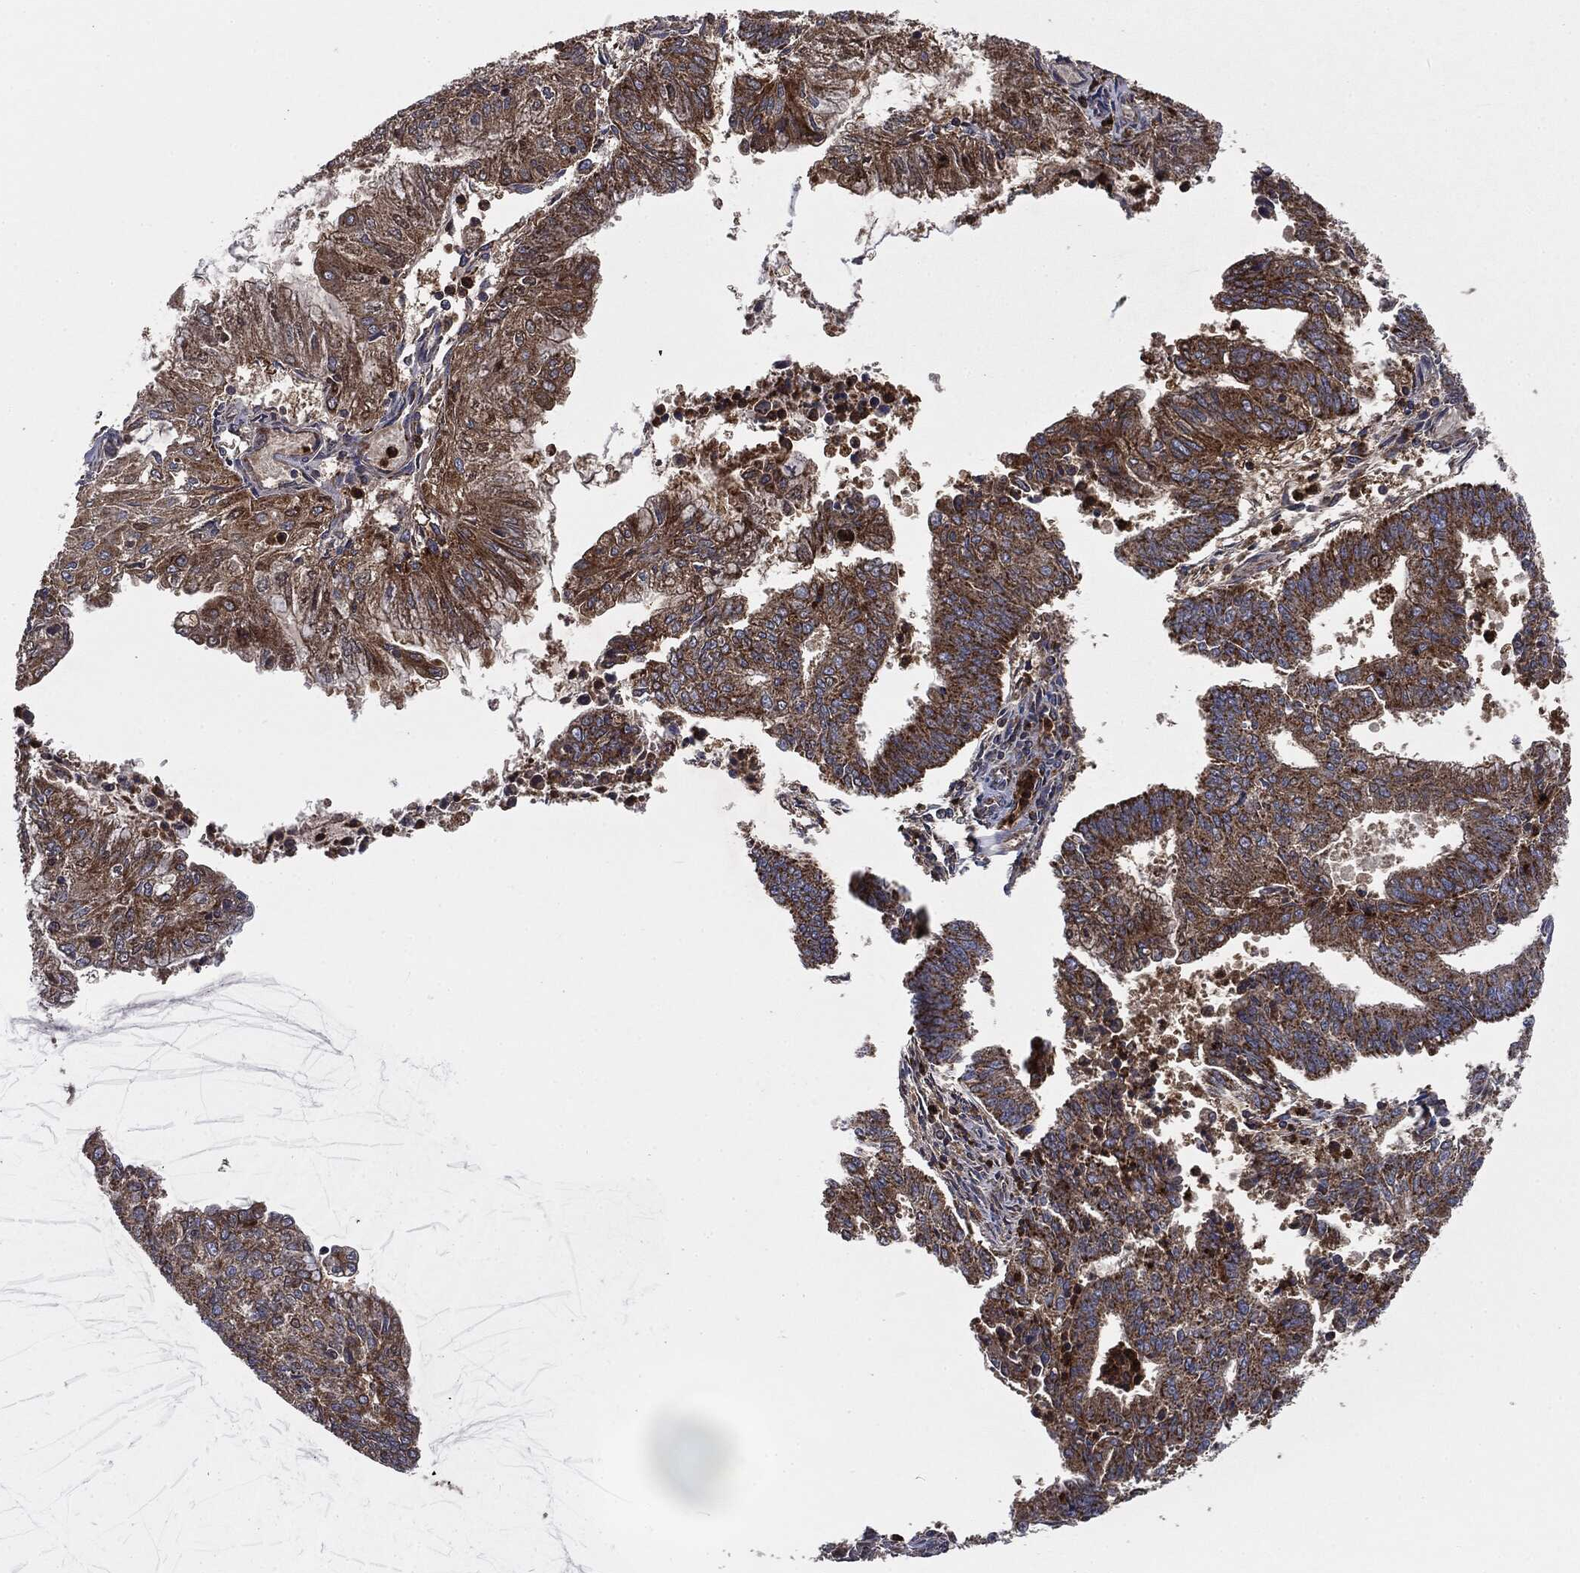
{"staining": {"intensity": "strong", "quantity": ">75%", "location": "cytoplasmic/membranous"}, "tissue": "endometrial cancer", "cell_type": "Tumor cells", "image_type": "cancer", "snomed": [{"axis": "morphology", "description": "Adenocarcinoma, NOS"}, {"axis": "topography", "description": "Endometrium"}], "caption": "Brown immunohistochemical staining in human adenocarcinoma (endometrial) exhibits strong cytoplasmic/membranous expression in approximately >75% of tumor cells.", "gene": "MAPK6", "patient": {"sex": "female", "age": 61}}